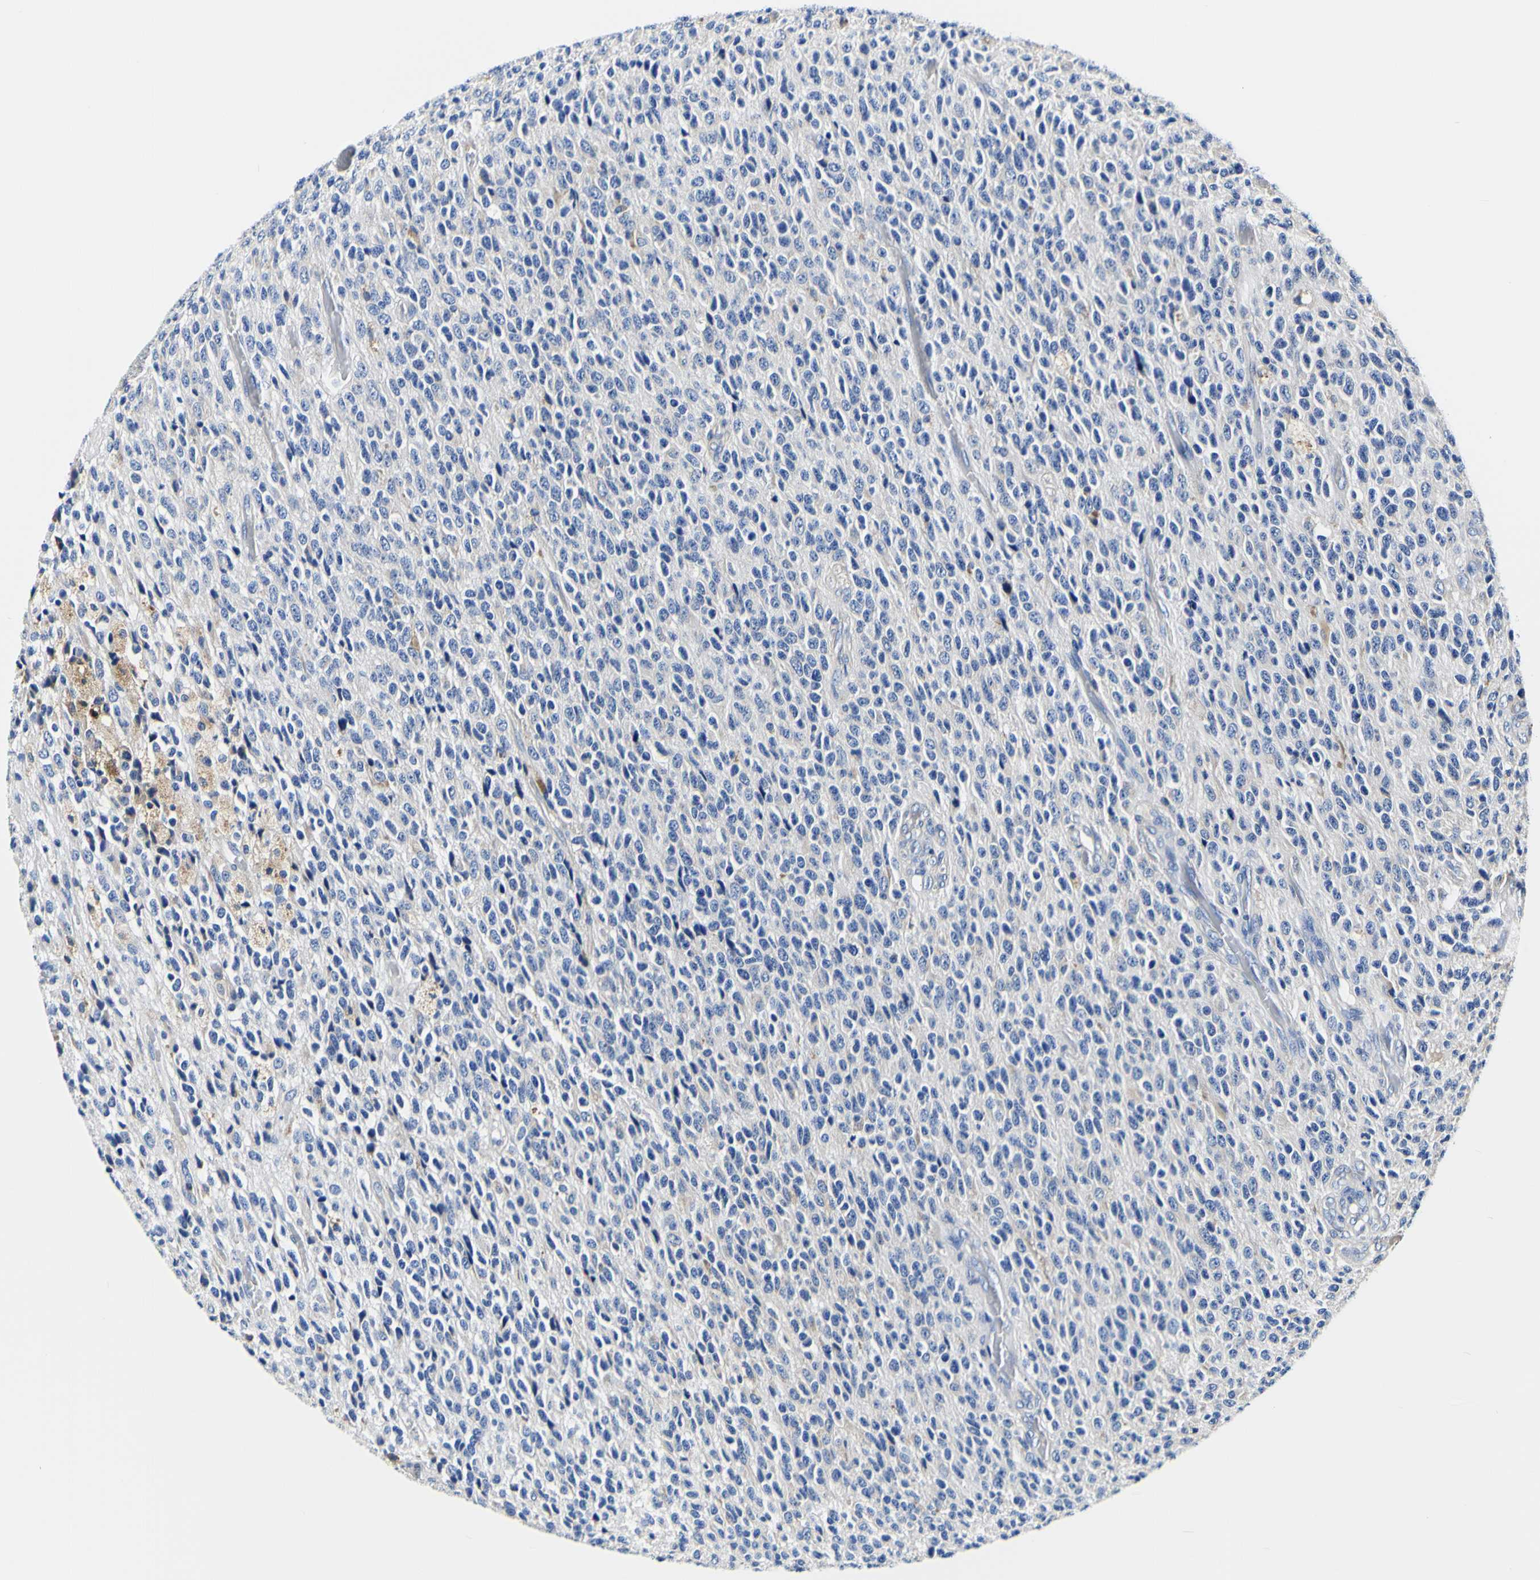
{"staining": {"intensity": "negative", "quantity": "none", "location": "none"}, "tissue": "glioma", "cell_type": "Tumor cells", "image_type": "cancer", "snomed": [{"axis": "morphology", "description": "Glioma, malignant, High grade"}, {"axis": "topography", "description": "pancreas cauda"}], "caption": "Protein analysis of glioma shows no significant staining in tumor cells.", "gene": "P4HB", "patient": {"sex": "male", "age": 60}}